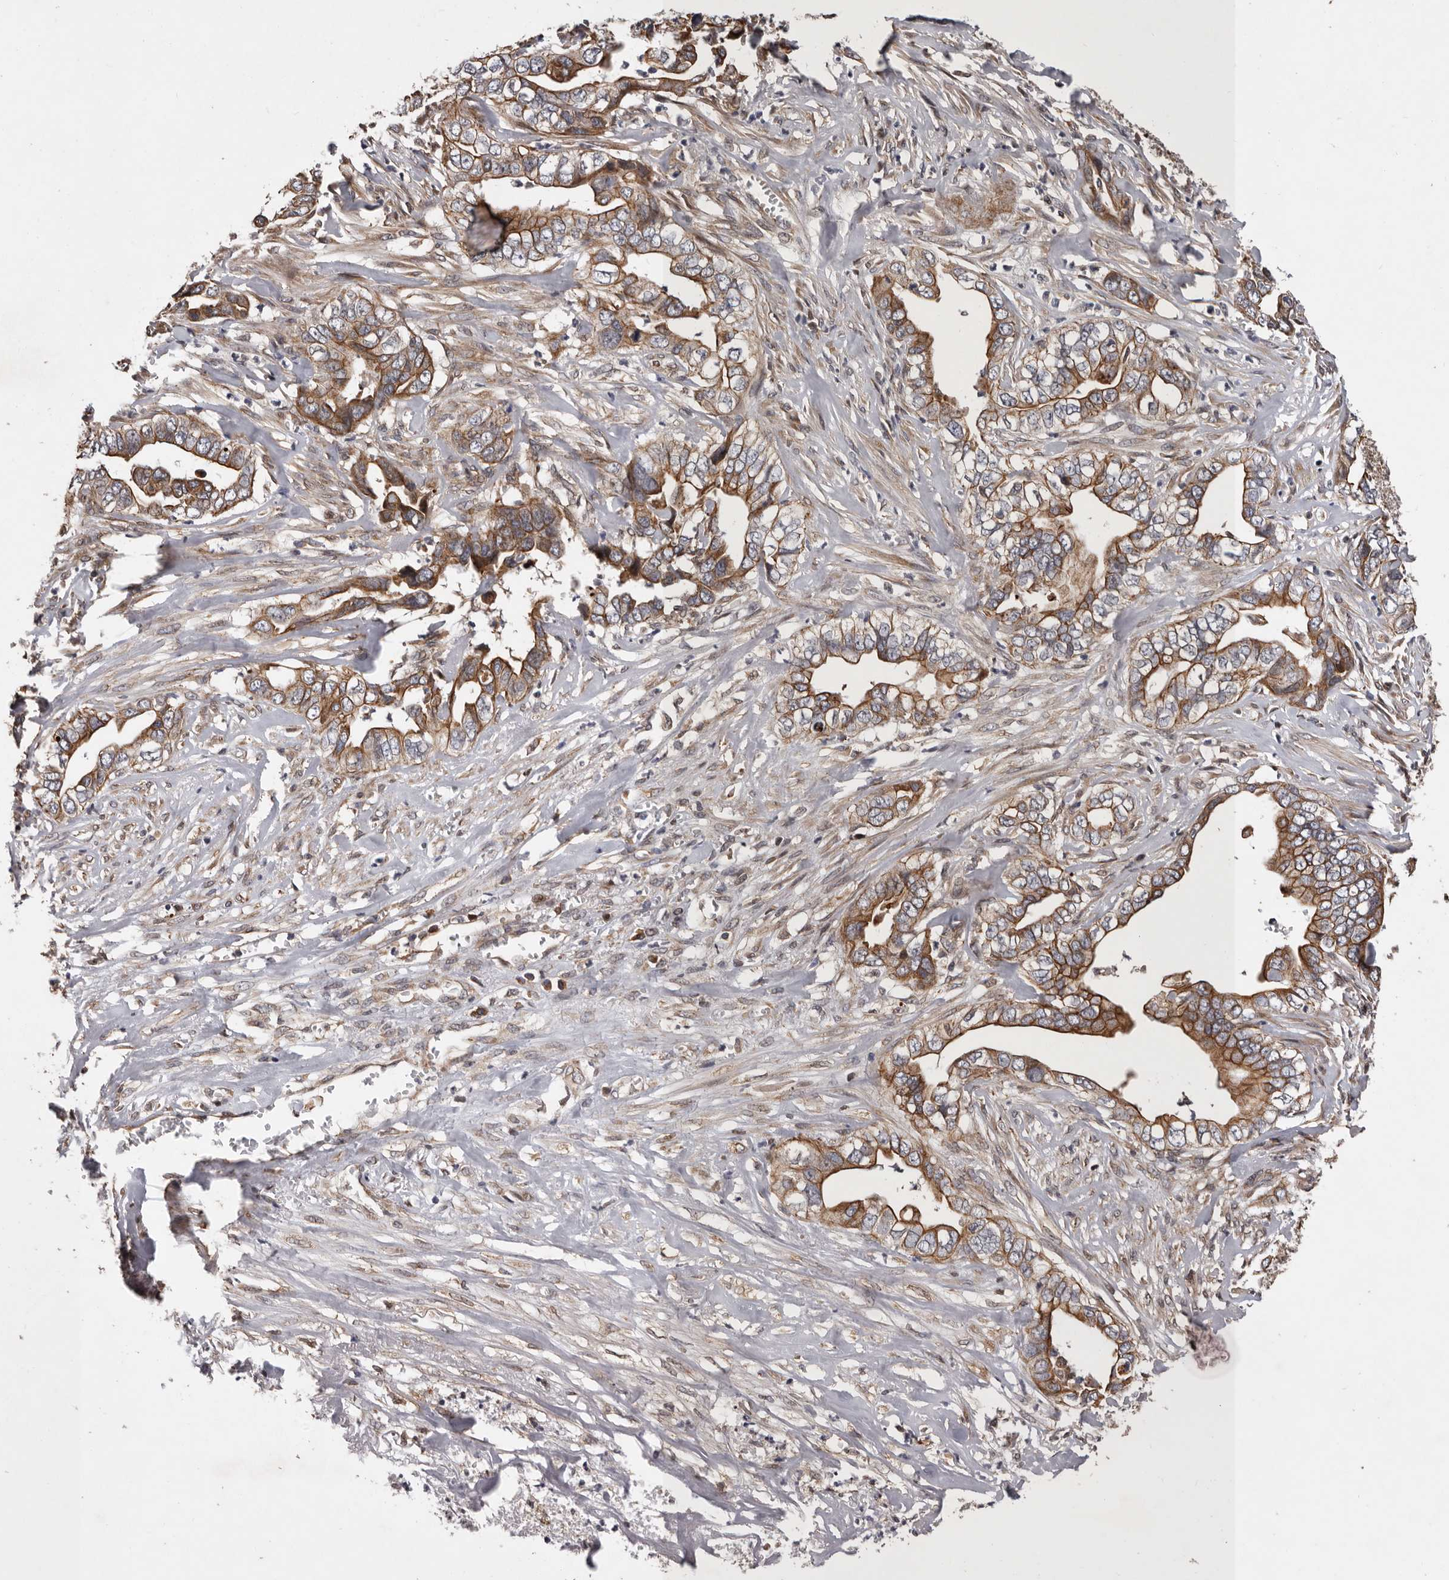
{"staining": {"intensity": "moderate", "quantity": ">75%", "location": "cytoplasmic/membranous"}, "tissue": "liver cancer", "cell_type": "Tumor cells", "image_type": "cancer", "snomed": [{"axis": "morphology", "description": "Cholangiocarcinoma"}, {"axis": "topography", "description": "Liver"}], "caption": "Immunohistochemistry (IHC) micrograph of human liver cancer (cholangiocarcinoma) stained for a protein (brown), which exhibits medium levels of moderate cytoplasmic/membranous expression in approximately >75% of tumor cells.", "gene": "GADD45B", "patient": {"sex": "female", "age": 79}}